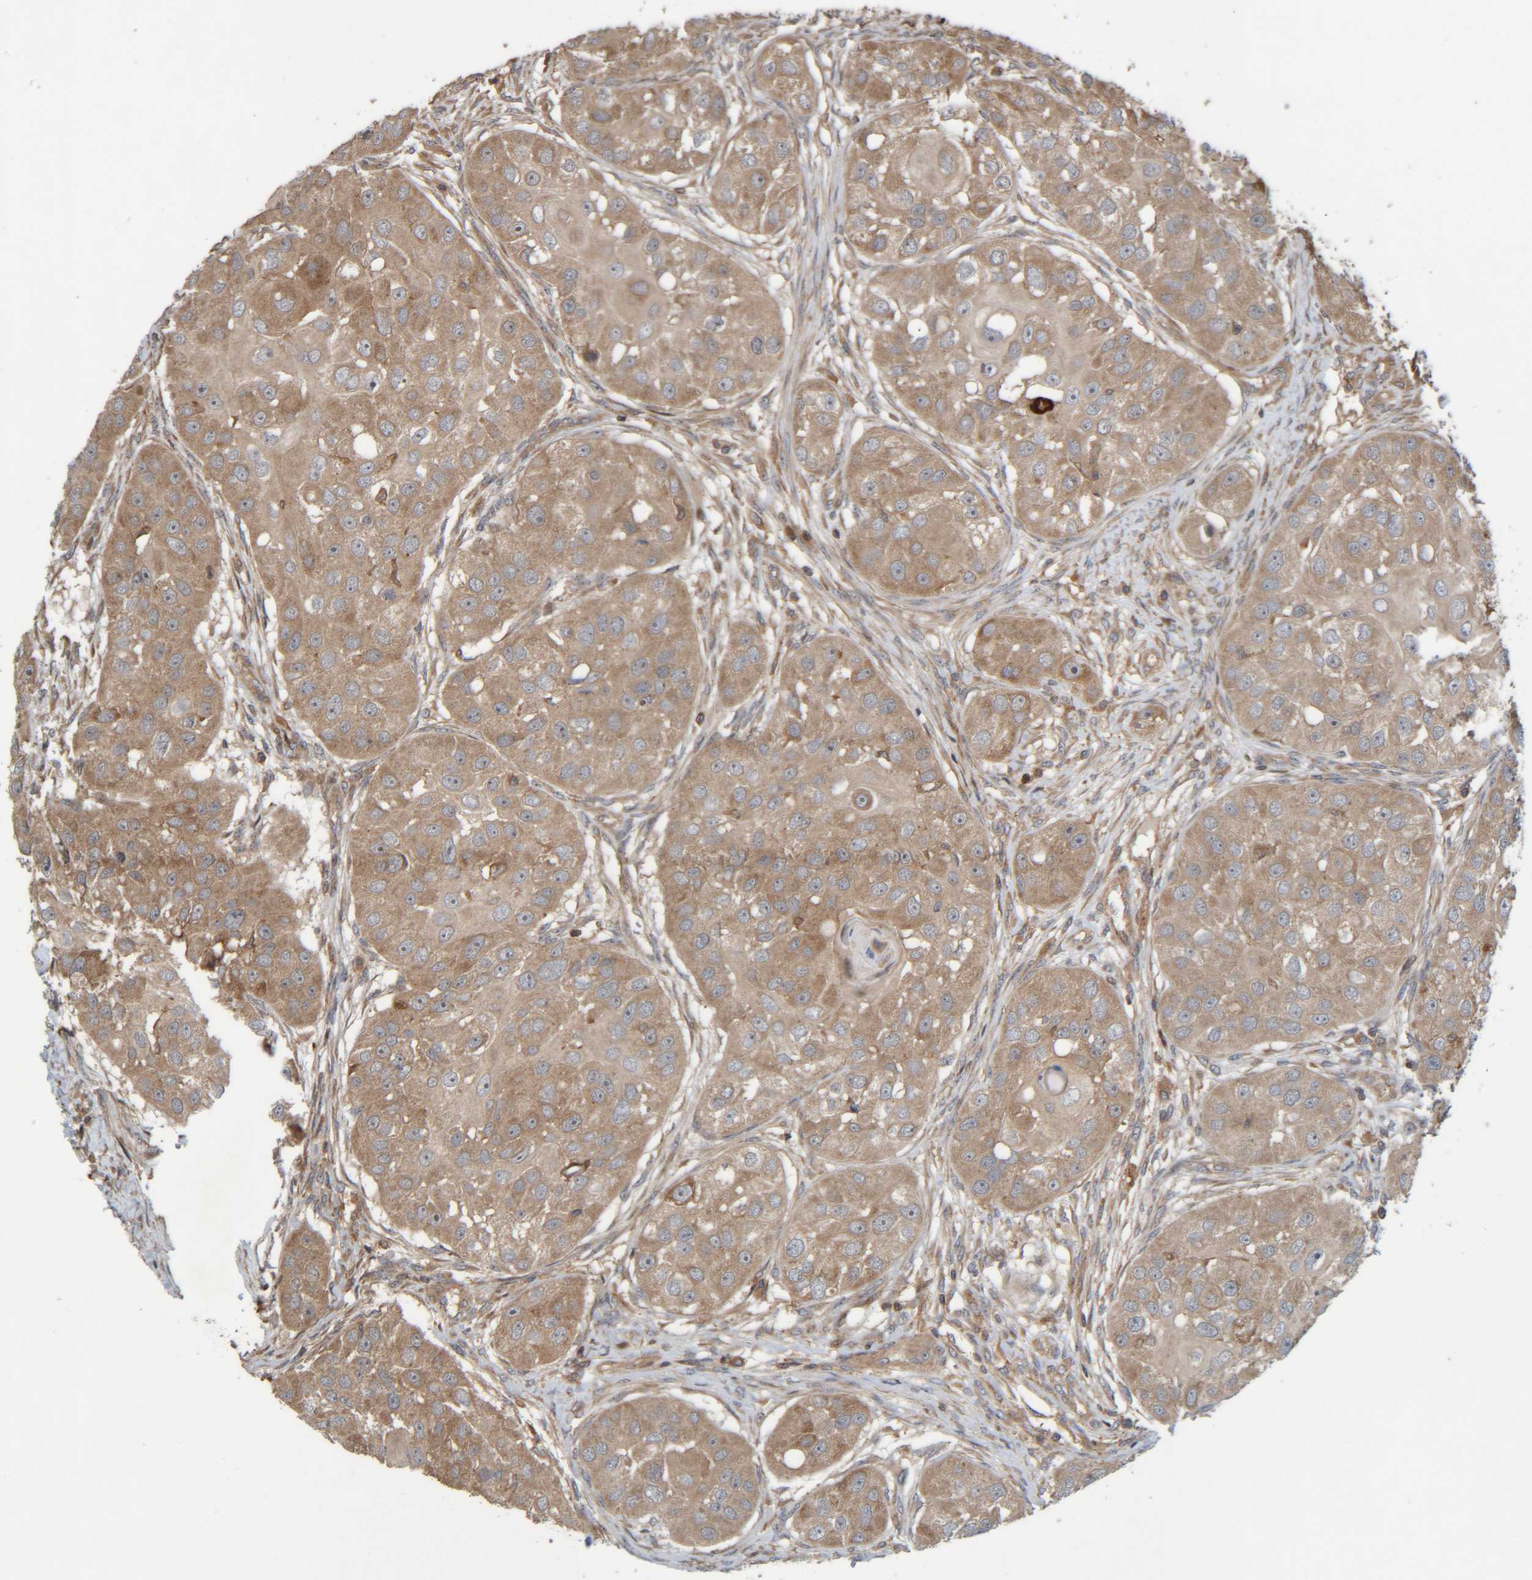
{"staining": {"intensity": "moderate", "quantity": ">75%", "location": "cytoplasmic/membranous"}, "tissue": "head and neck cancer", "cell_type": "Tumor cells", "image_type": "cancer", "snomed": [{"axis": "morphology", "description": "Normal tissue, NOS"}, {"axis": "morphology", "description": "Squamous cell carcinoma, NOS"}, {"axis": "topography", "description": "Skeletal muscle"}, {"axis": "topography", "description": "Head-Neck"}], "caption": "Human head and neck squamous cell carcinoma stained with a protein marker demonstrates moderate staining in tumor cells.", "gene": "CCDC57", "patient": {"sex": "male", "age": 51}}